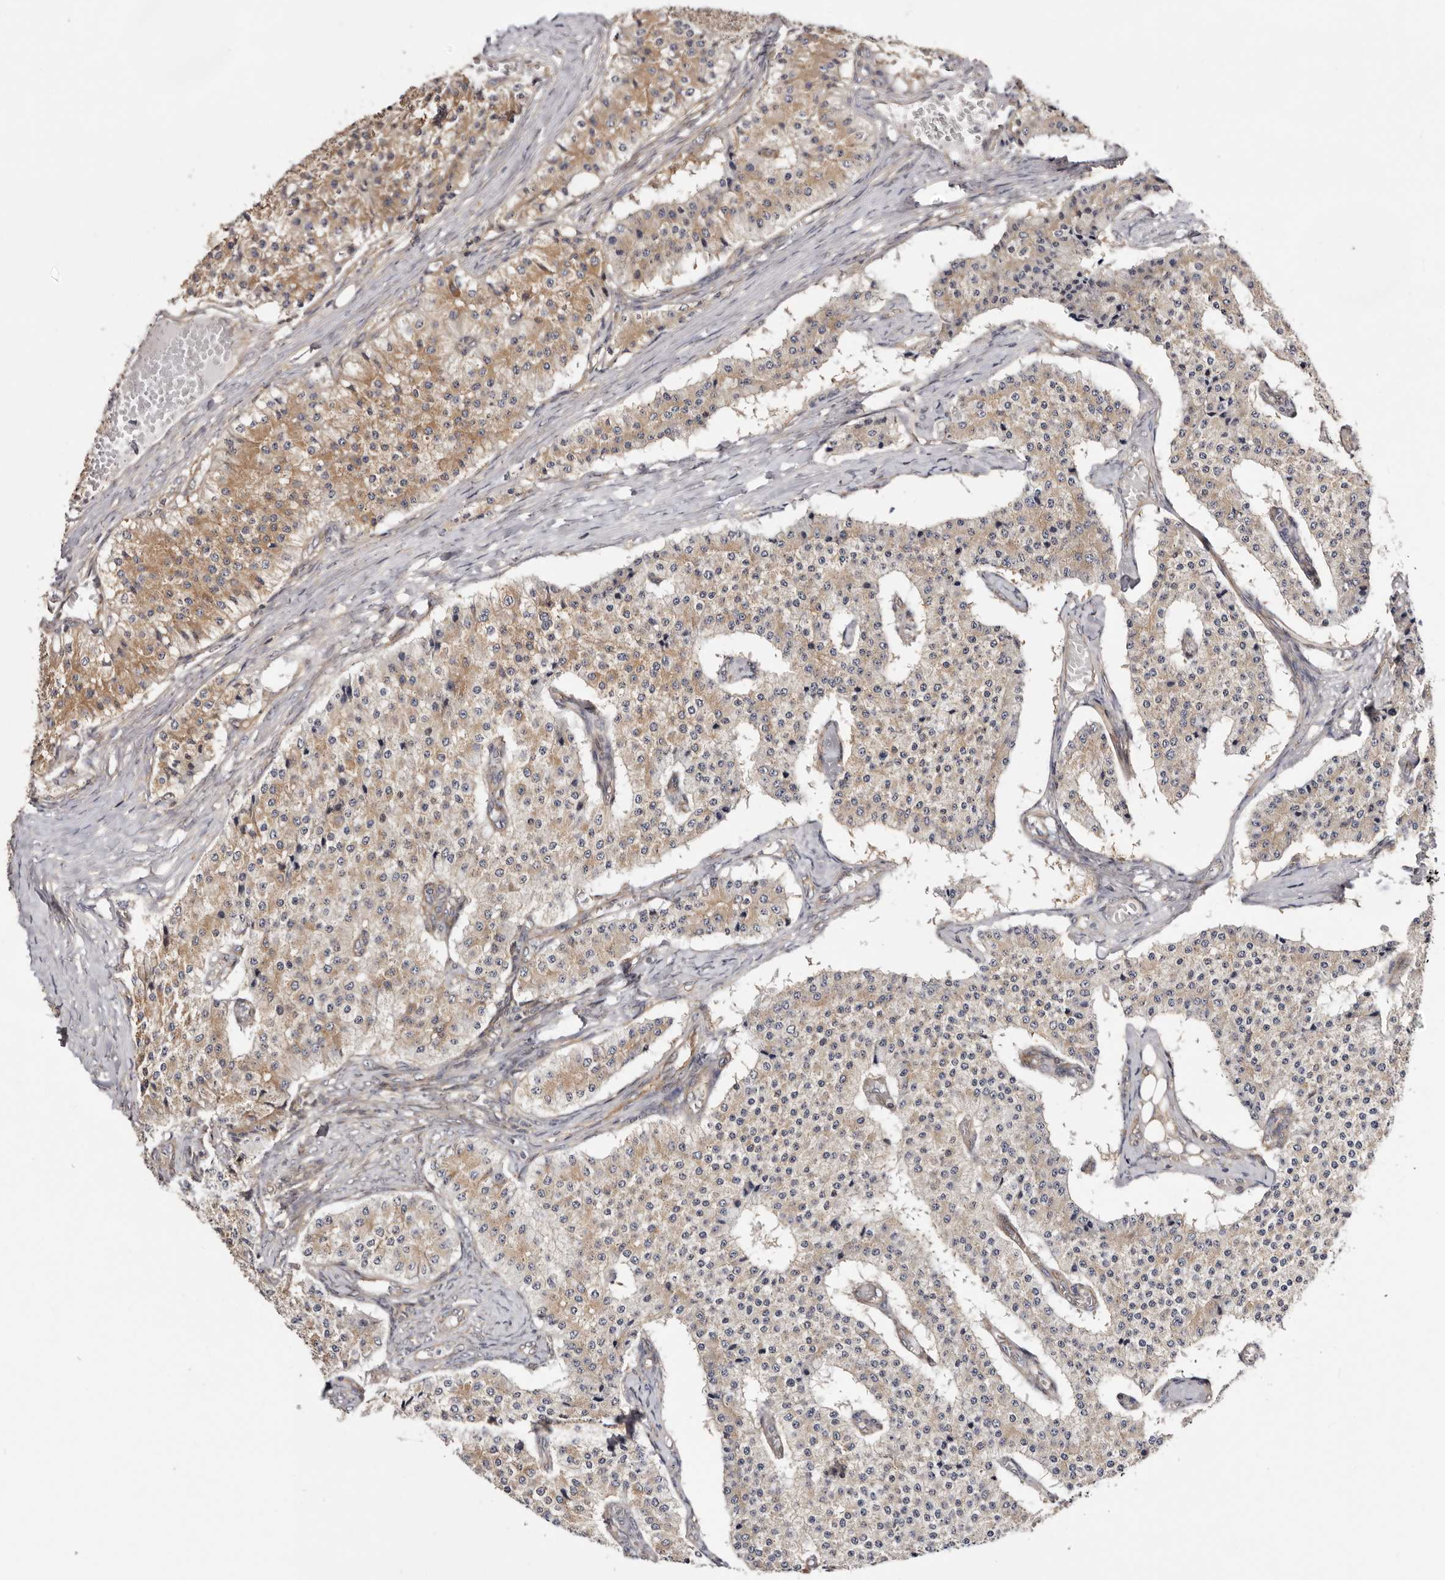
{"staining": {"intensity": "moderate", "quantity": "25%-75%", "location": "cytoplasmic/membranous"}, "tissue": "carcinoid", "cell_type": "Tumor cells", "image_type": "cancer", "snomed": [{"axis": "morphology", "description": "Carcinoid, malignant, NOS"}, {"axis": "topography", "description": "Colon"}], "caption": "Carcinoid stained with a brown dye exhibits moderate cytoplasmic/membranous positive positivity in approximately 25%-75% of tumor cells.", "gene": "PANK4", "patient": {"sex": "female", "age": 52}}